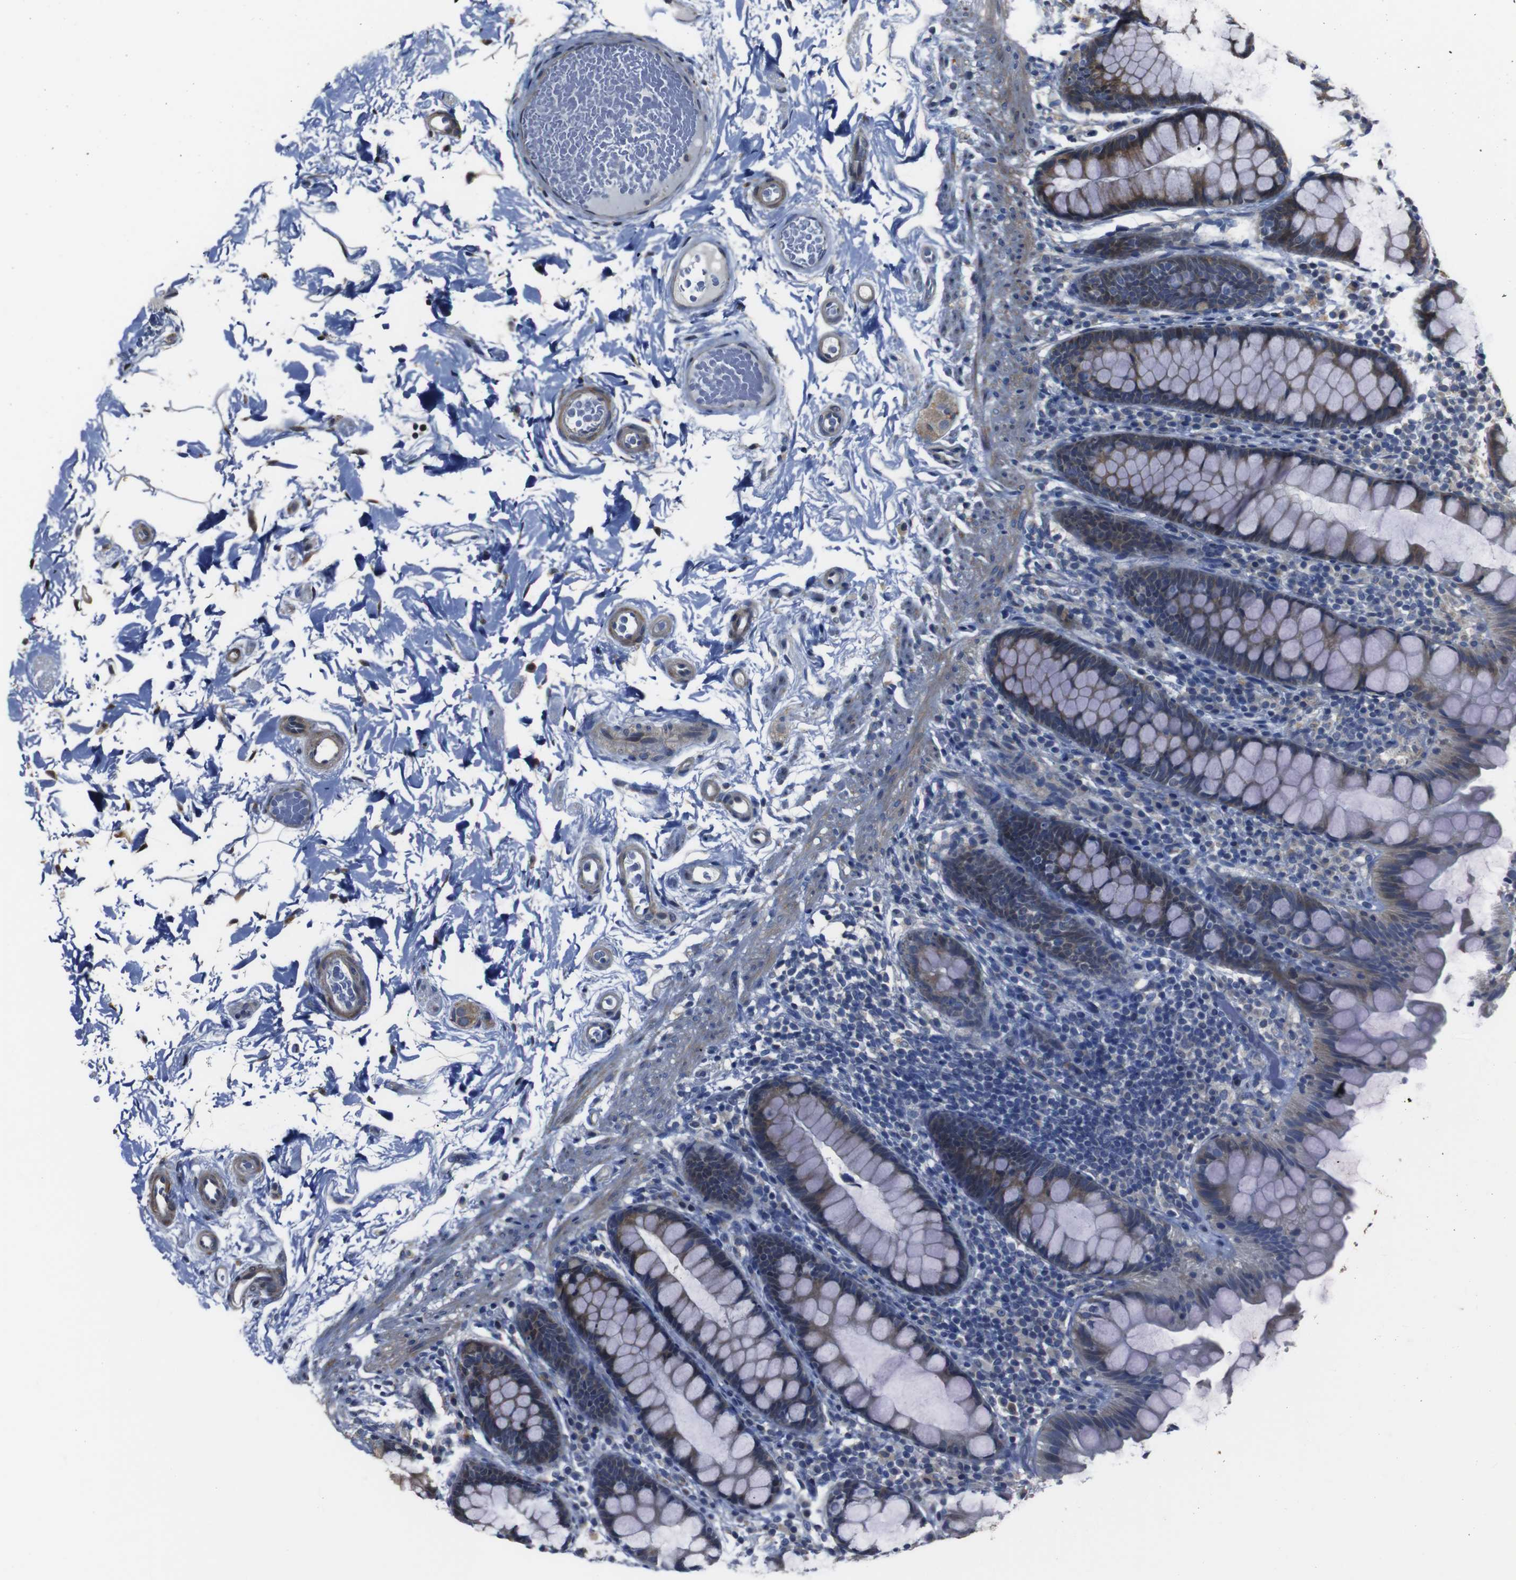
{"staining": {"intensity": "weak", "quantity": "25%-75%", "location": "cytoplasmic/membranous"}, "tissue": "colon", "cell_type": "Endothelial cells", "image_type": "normal", "snomed": [{"axis": "morphology", "description": "Normal tissue, NOS"}, {"axis": "topography", "description": "Colon"}], "caption": "Immunohistochemical staining of normal human colon exhibits low levels of weak cytoplasmic/membranous positivity in approximately 25%-75% of endothelial cells.", "gene": "SNN", "patient": {"sex": "female", "age": 80}}